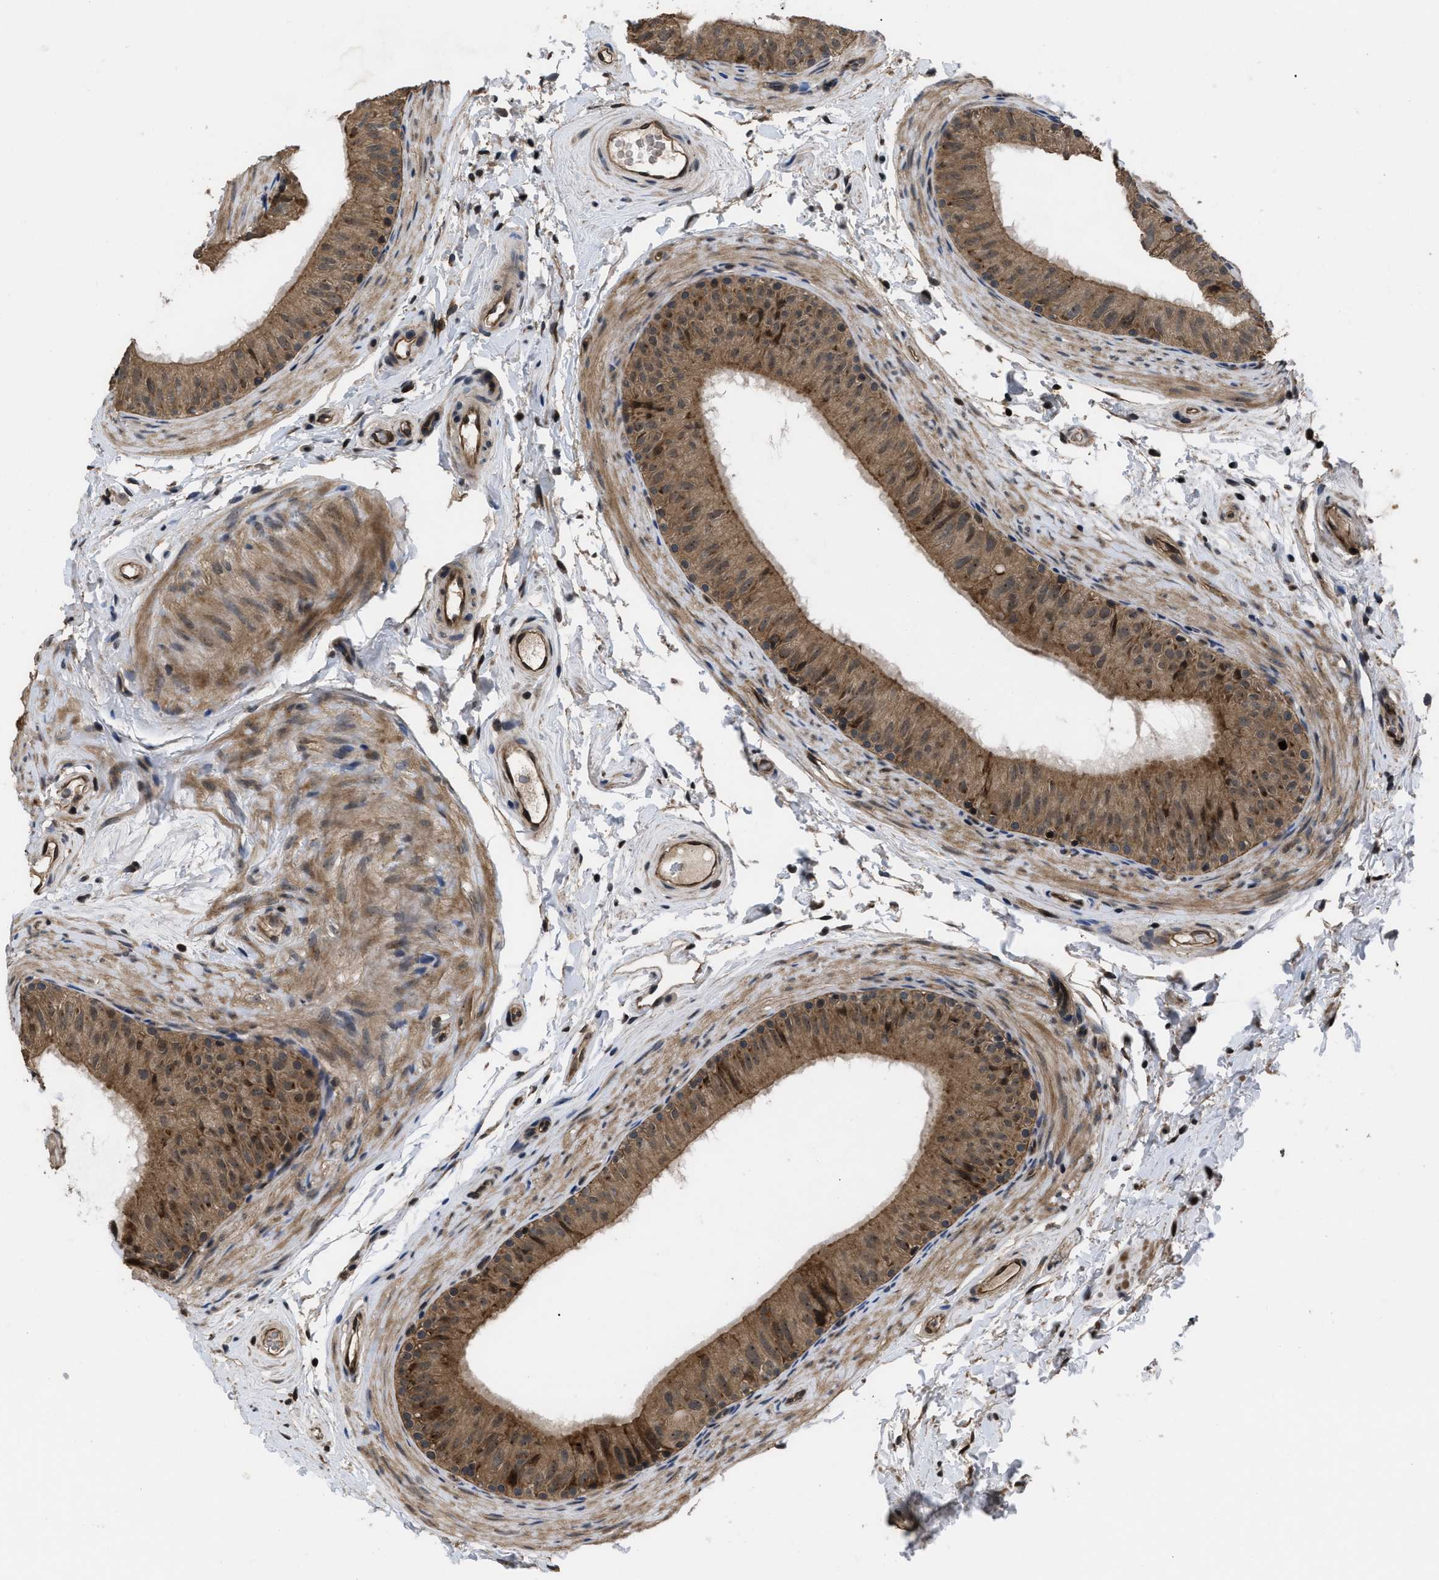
{"staining": {"intensity": "moderate", "quantity": ">75%", "location": "cytoplasmic/membranous"}, "tissue": "epididymis", "cell_type": "Glandular cells", "image_type": "normal", "snomed": [{"axis": "morphology", "description": "Normal tissue, NOS"}, {"axis": "topography", "description": "Epididymis"}], "caption": "Normal epididymis displays moderate cytoplasmic/membranous expression in about >75% of glandular cells, visualized by immunohistochemistry. (DAB IHC, brown staining for protein, blue staining for nuclei).", "gene": "DNAJC14", "patient": {"sex": "male", "age": 34}}